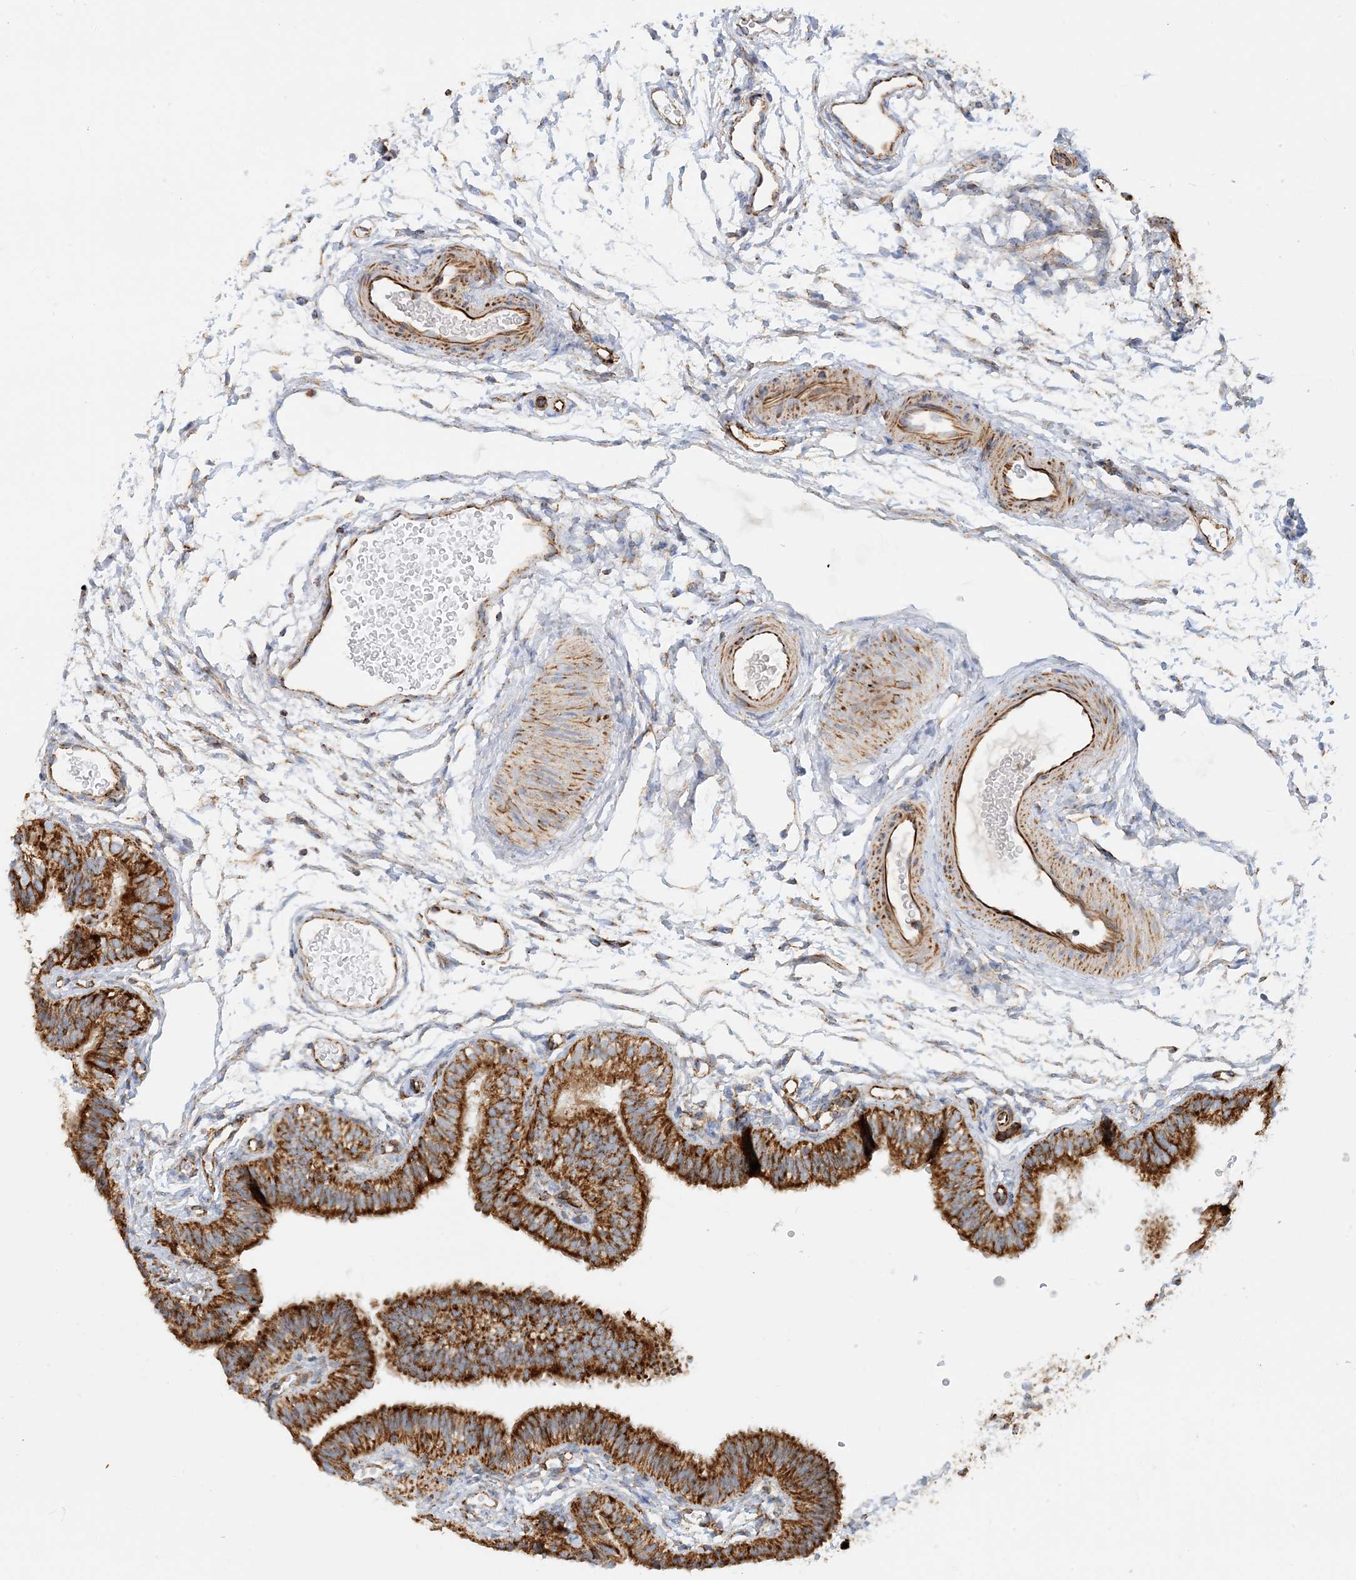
{"staining": {"intensity": "strong", "quantity": ">75%", "location": "cytoplasmic/membranous"}, "tissue": "fallopian tube", "cell_type": "Glandular cells", "image_type": "normal", "snomed": [{"axis": "morphology", "description": "Normal tissue, NOS"}, {"axis": "topography", "description": "Fallopian tube"}], "caption": "A brown stain labels strong cytoplasmic/membranous positivity of a protein in glandular cells of unremarkable human fallopian tube. The staining was performed using DAB (3,3'-diaminobenzidine) to visualize the protein expression in brown, while the nuclei were stained in blue with hematoxylin (Magnification: 20x).", "gene": "COA3", "patient": {"sex": "female", "age": 35}}